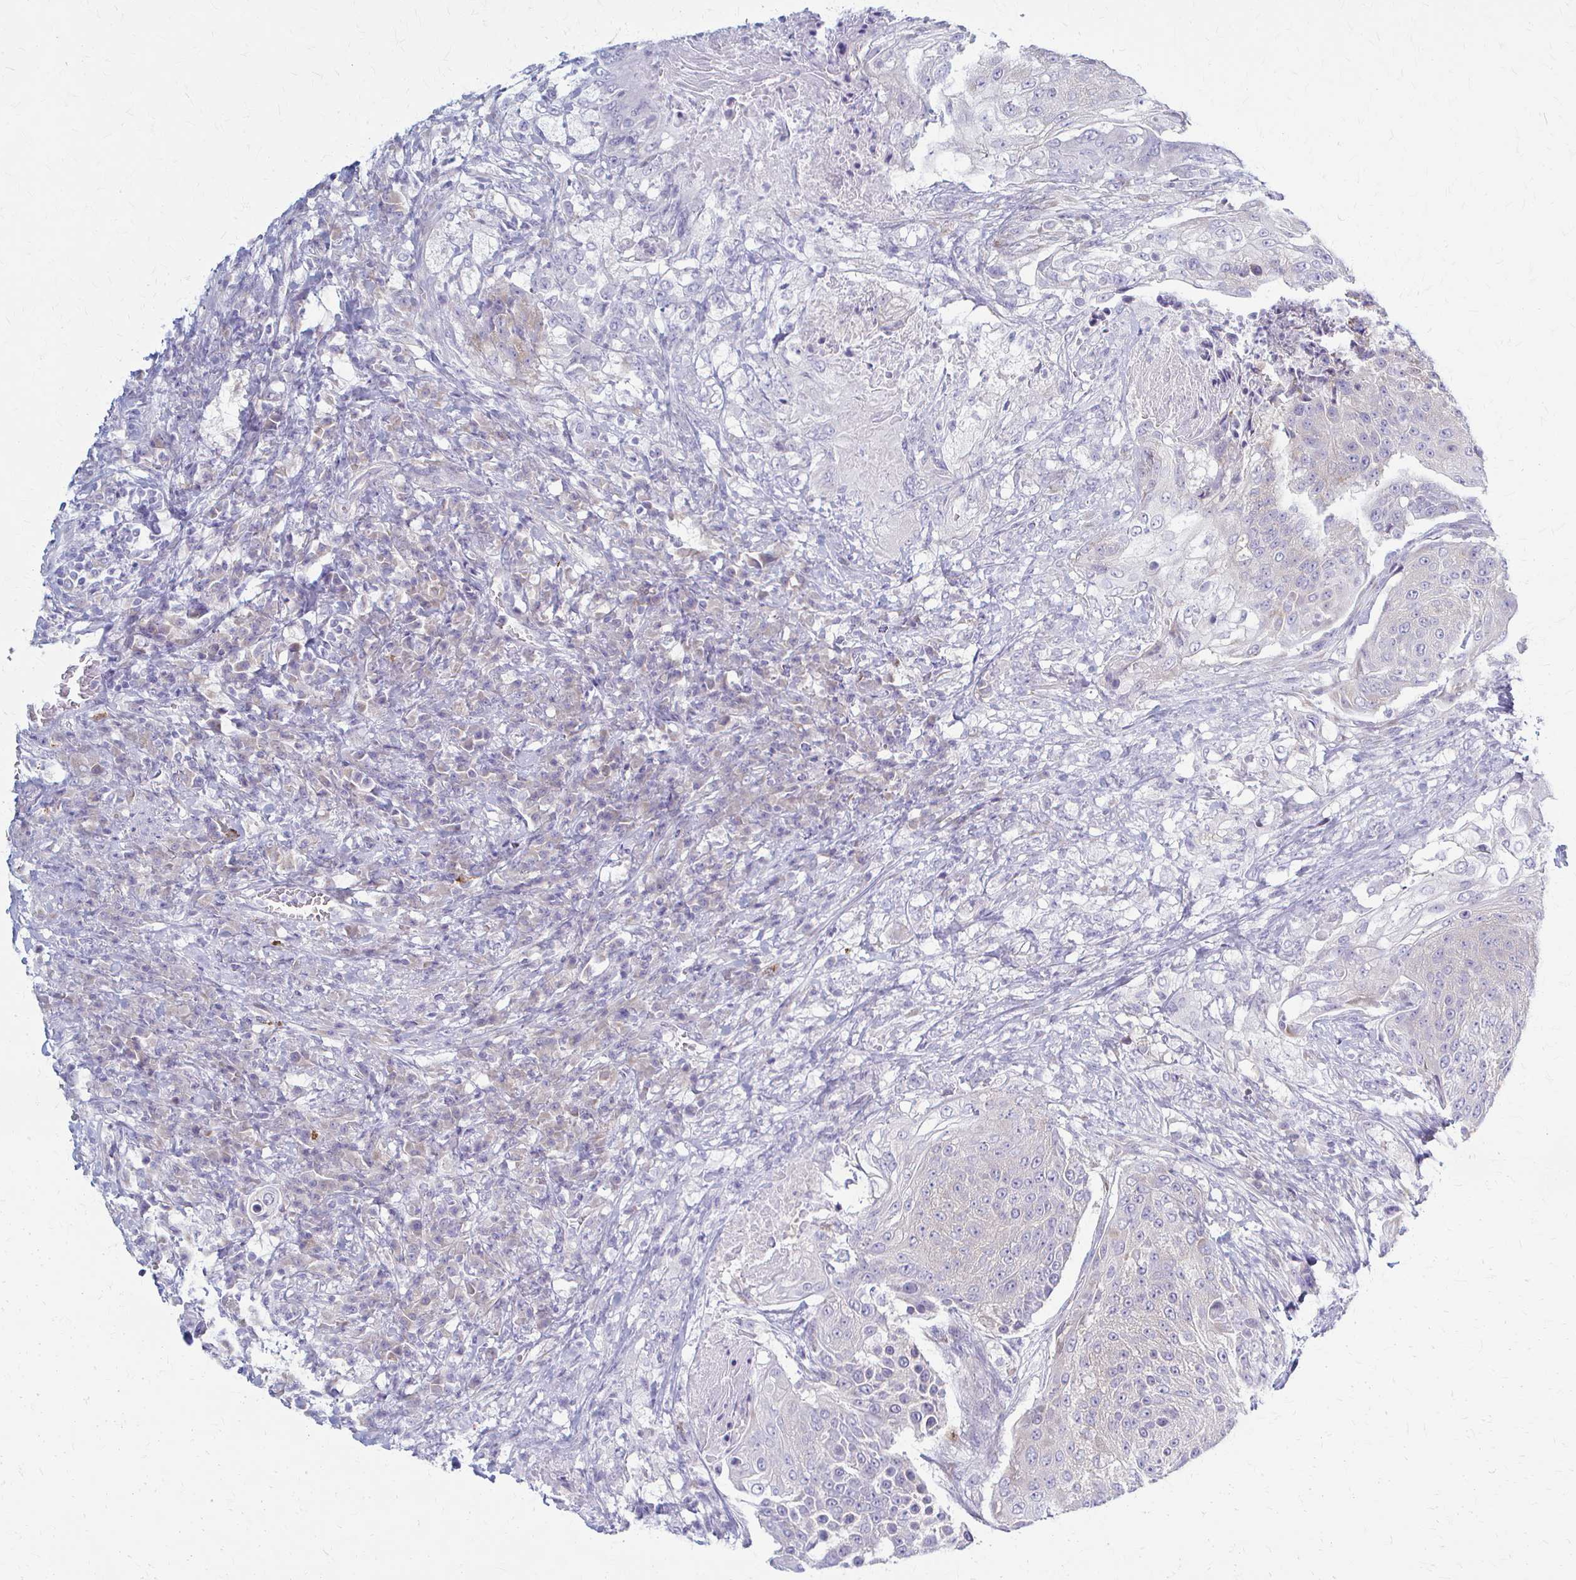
{"staining": {"intensity": "negative", "quantity": "none", "location": "none"}, "tissue": "urothelial cancer", "cell_type": "Tumor cells", "image_type": "cancer", "snomed": [{"axis": "morphology", "description": "Urothelial carcinoma, High grade"}, {"axis": "topography", "description": "Urinary bladder"}], "caption": "The immunohistochemistry (IHC) histopathology image has no significant expression in tumor cells of high-grade urothelial carcinoma tissue.", "gene": "PRKRA", "patient": {"sex": "female", "age": 63}}